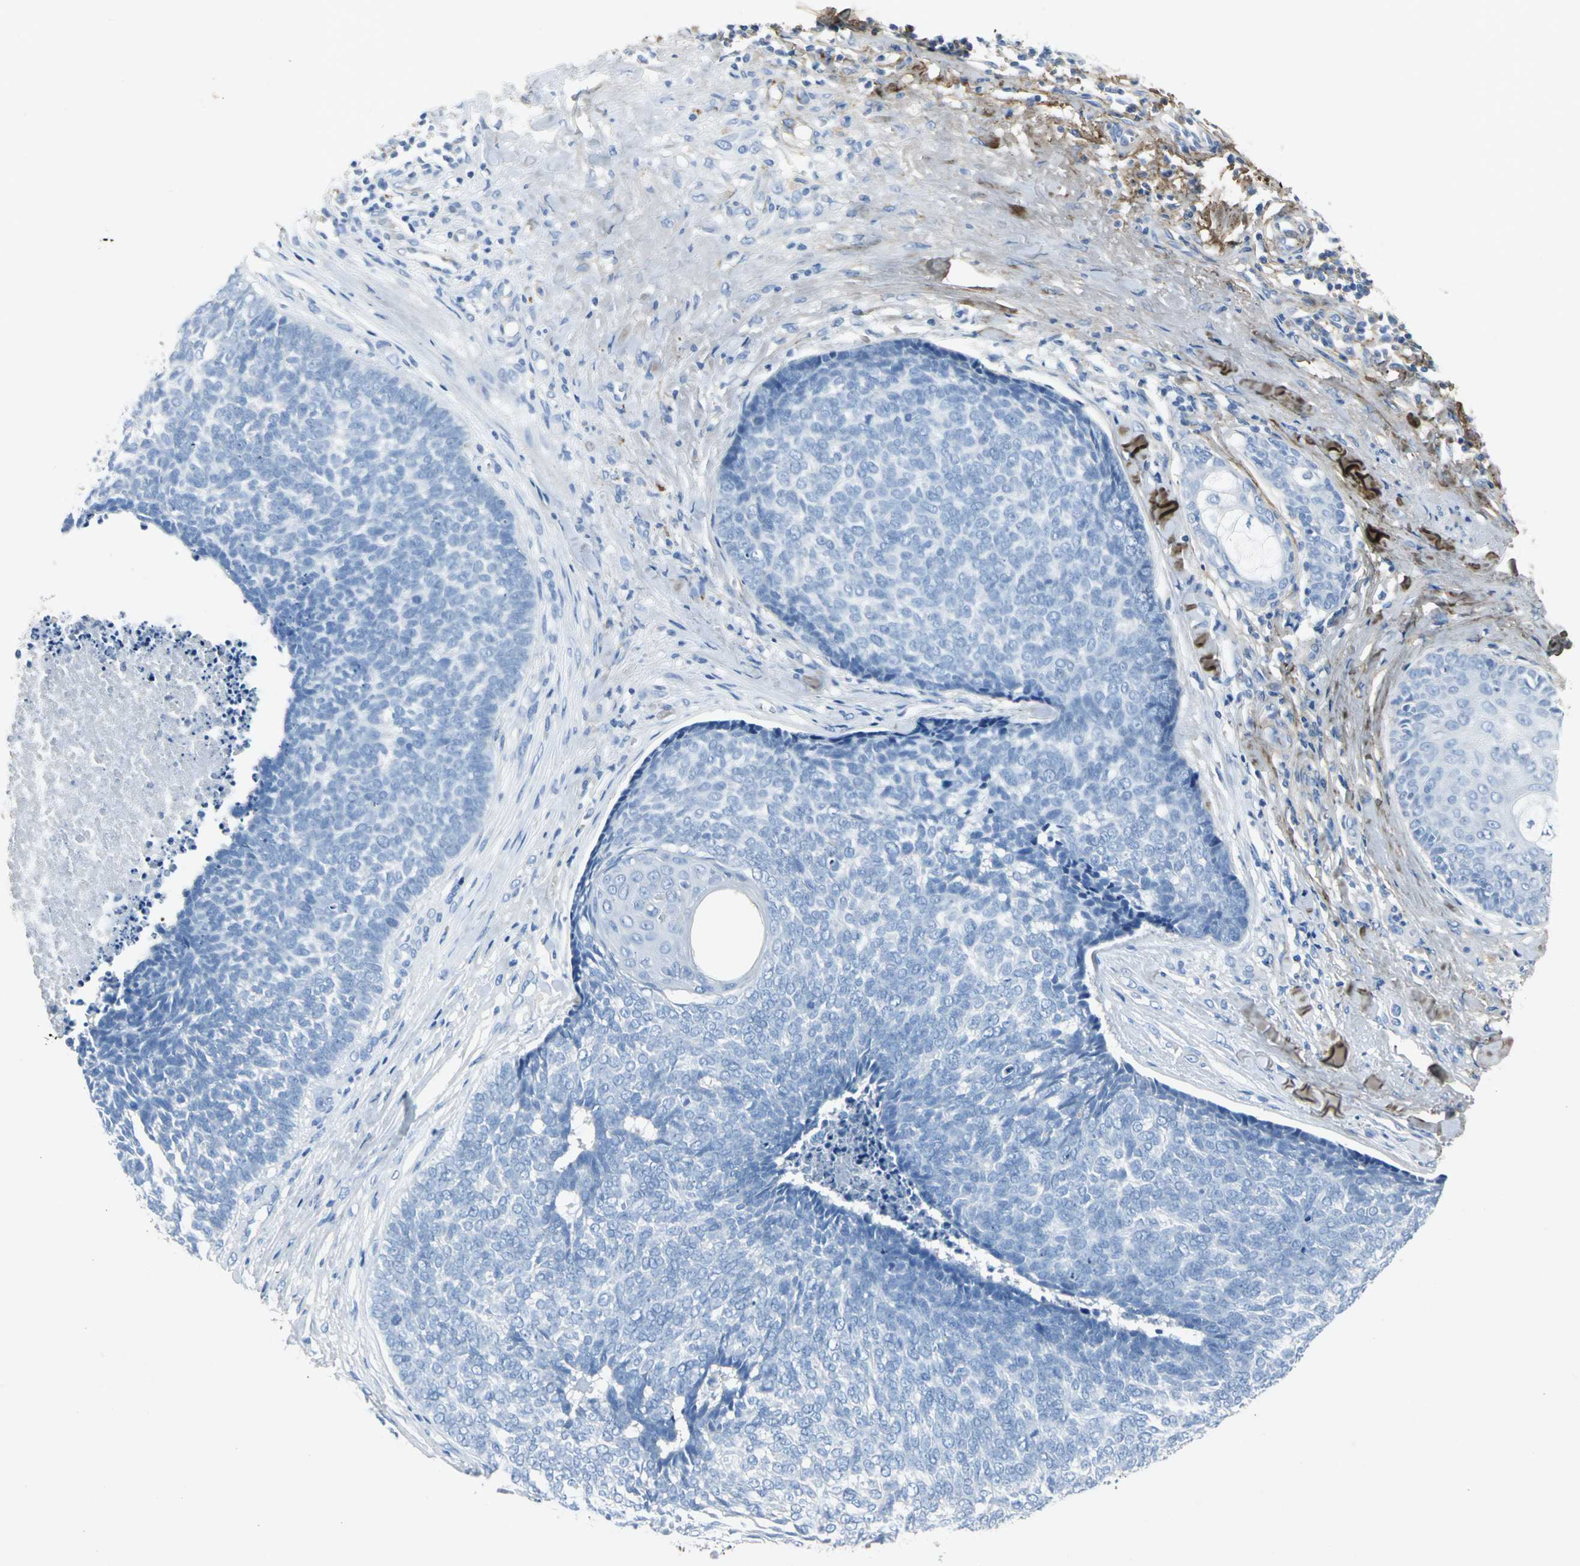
{"staining": {"intensity": "negative", "quantity": "none", "location": "none"}, "tissue": "skin cancer", "cell_type": "Tumor cells", "image_type": "cancer", "snomed": [{"axis": "morphology", "description": "Basal cell carcinoma"}, {"axis": "topography", "description": "Skin"}], "caption": "This is an immunohistochemistry (IHC) micrograph of skin basal cell carcinoma. There is no positivity in tumor cells.", "gene": "EFNB3", "patient": {"sex": "male", "age": 84}}